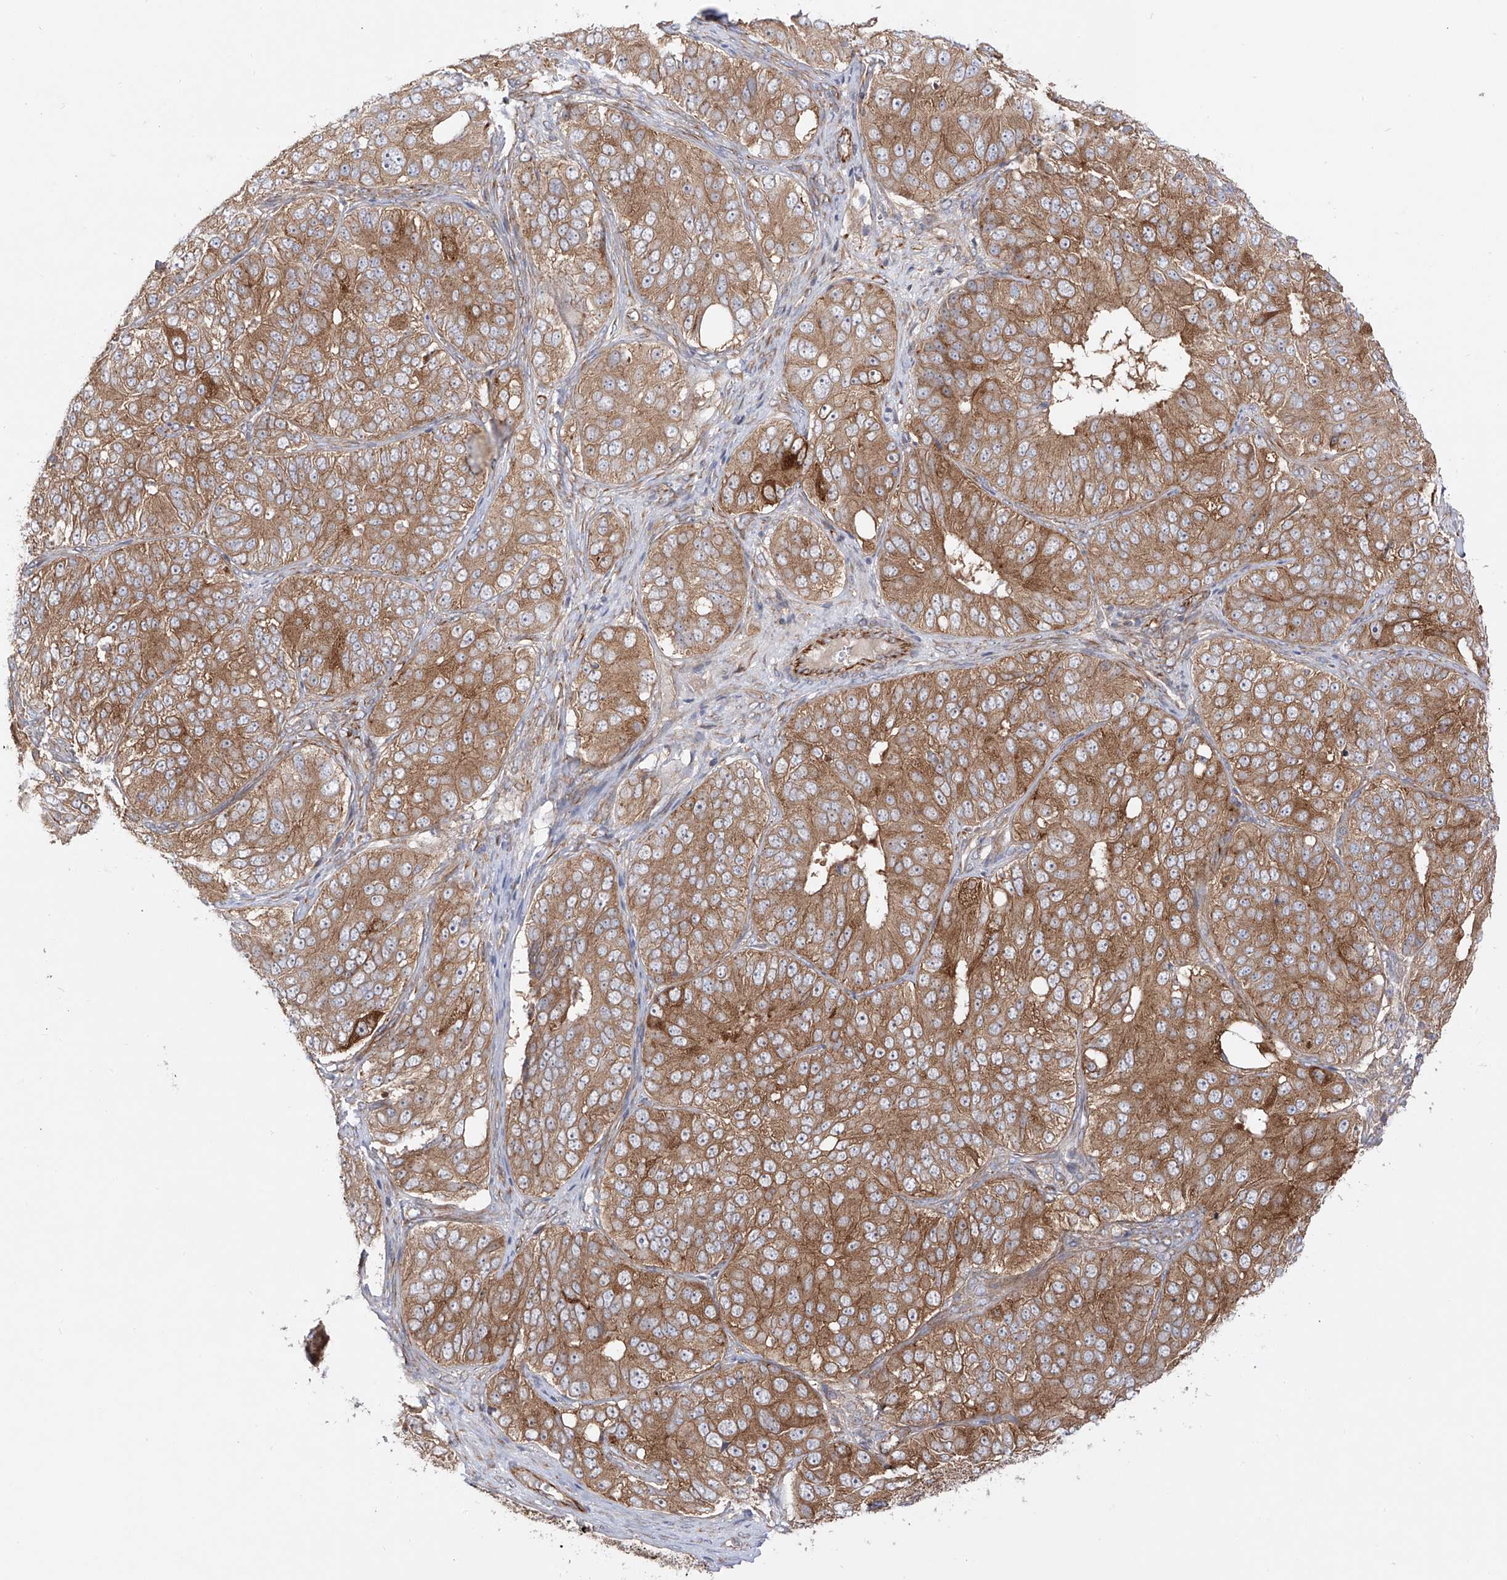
{"staining": {"intensity": "moderate", "quantity": ">75%", "location": "cytoplasmic/membranous"}, "tissue": "ovarian cancer", "cell_type": "Tumor cells", "image_type": "cancer", "snomed": [{"axis": "morphology", "description": "Carcinoma, endometroid"}, {"axis": "topography", "description": "Ovary"}], "caption": "Protein expression analysis of ovarian cancer (endometroid carcinoma) exhibits moderate cytoplasmic/membranous positivity in about >75% of tumor cells.", "gene": "YKT6", "patient": {"sex": "female", "age": 51}}